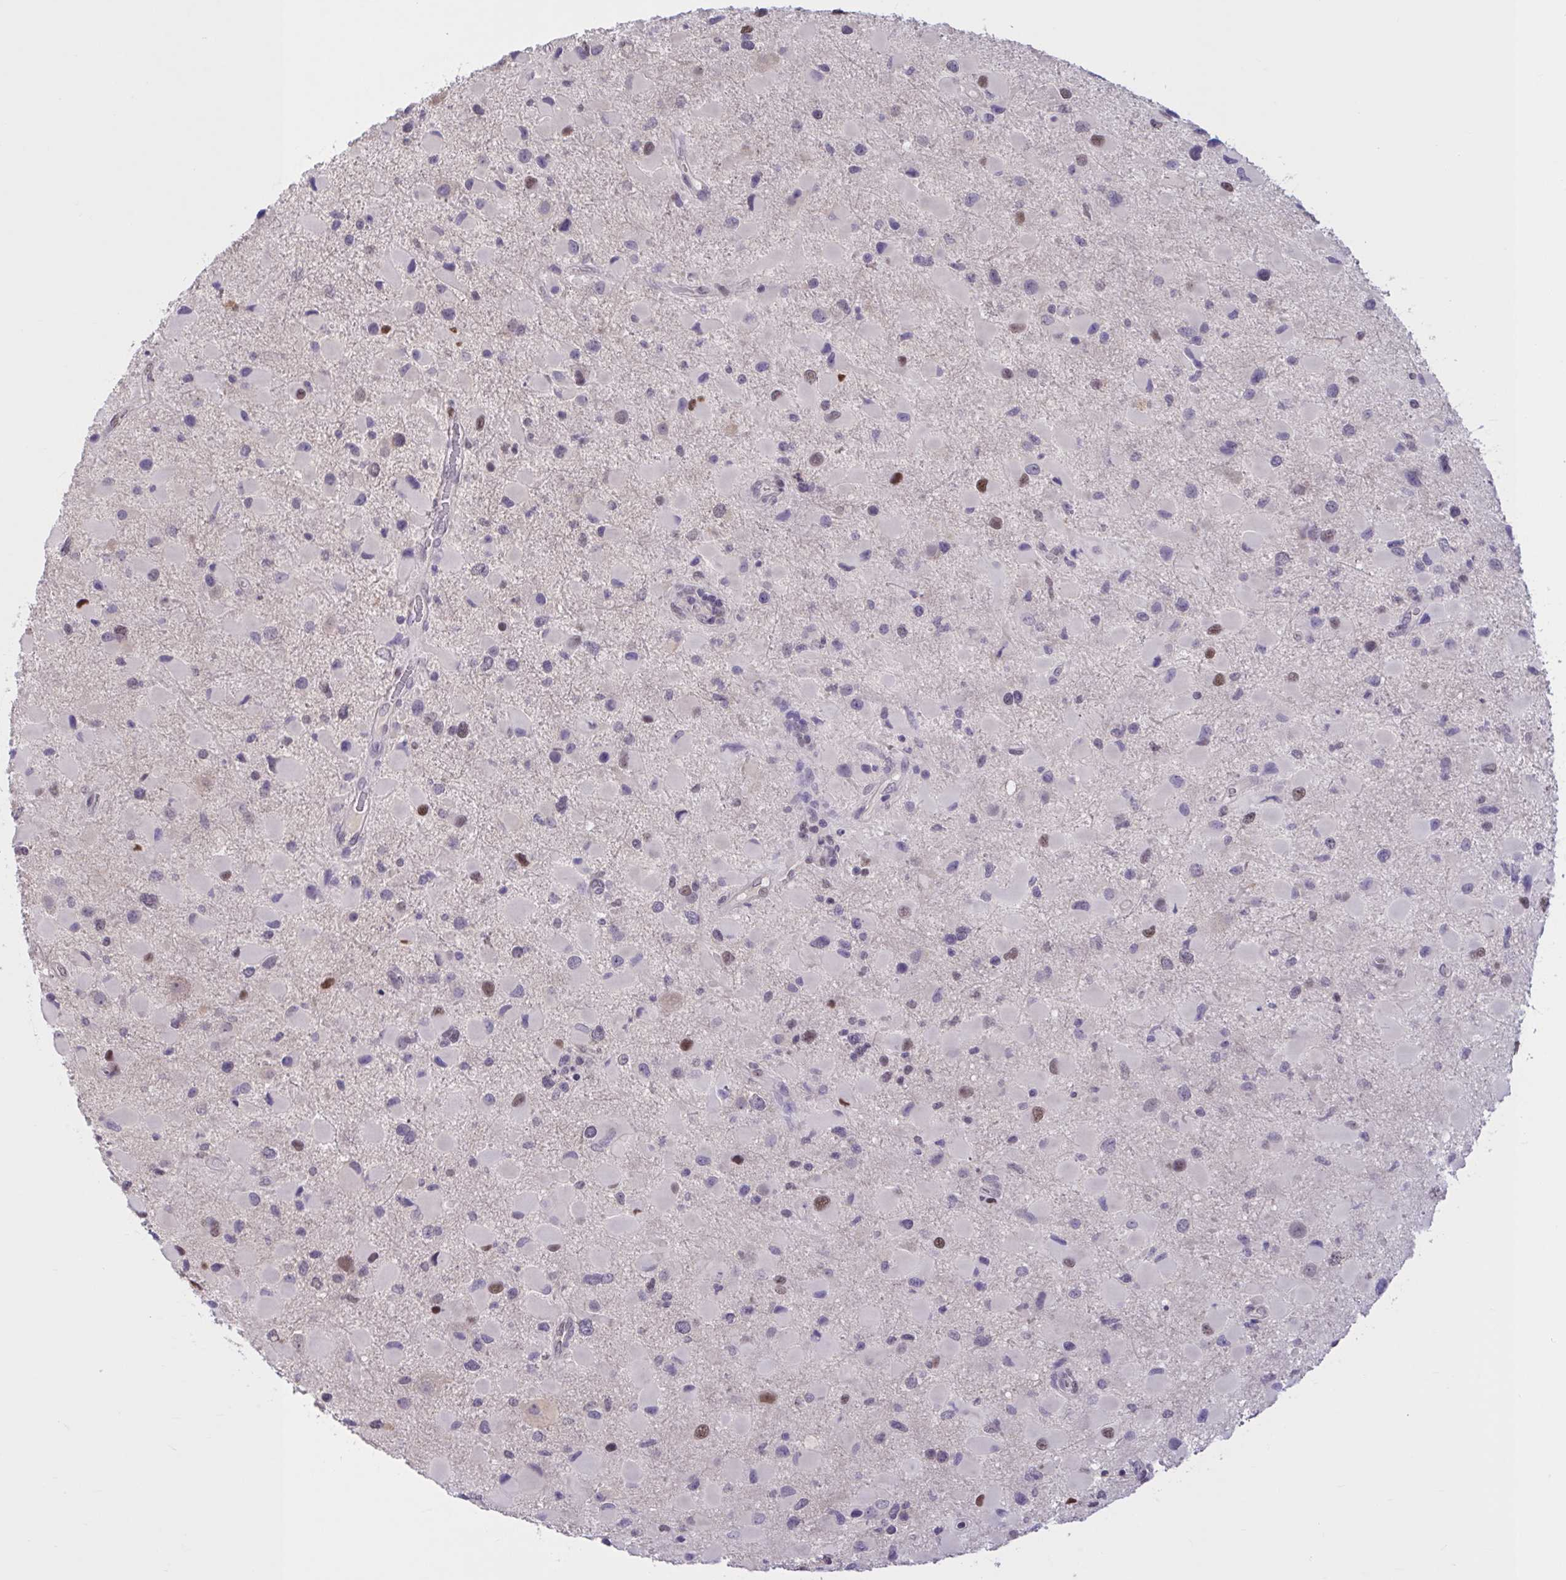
{"staining": {"intensity": "strong", "quantity": "<25%", "location": "nuclear"}, "tissue": "glioma", "cell_type": "Tumor cells", "image_type": "cancer", "snomed": [{"axis": "morphology", "description": "Glioma, malignant, Low grade"}, {"axis": "topography", "description": "Brain"}], "caption": "A high-resolution image shows IHC staining of glioma, which reveals strong nuclear staining in about <25% of tumor cells. (DAB (3,3'-diaminobenzidine) IHC, brown staining for protein, blue staining for nuclei).", "gene": "RBL1", "patient": {"sex": "female", "age": 32}}